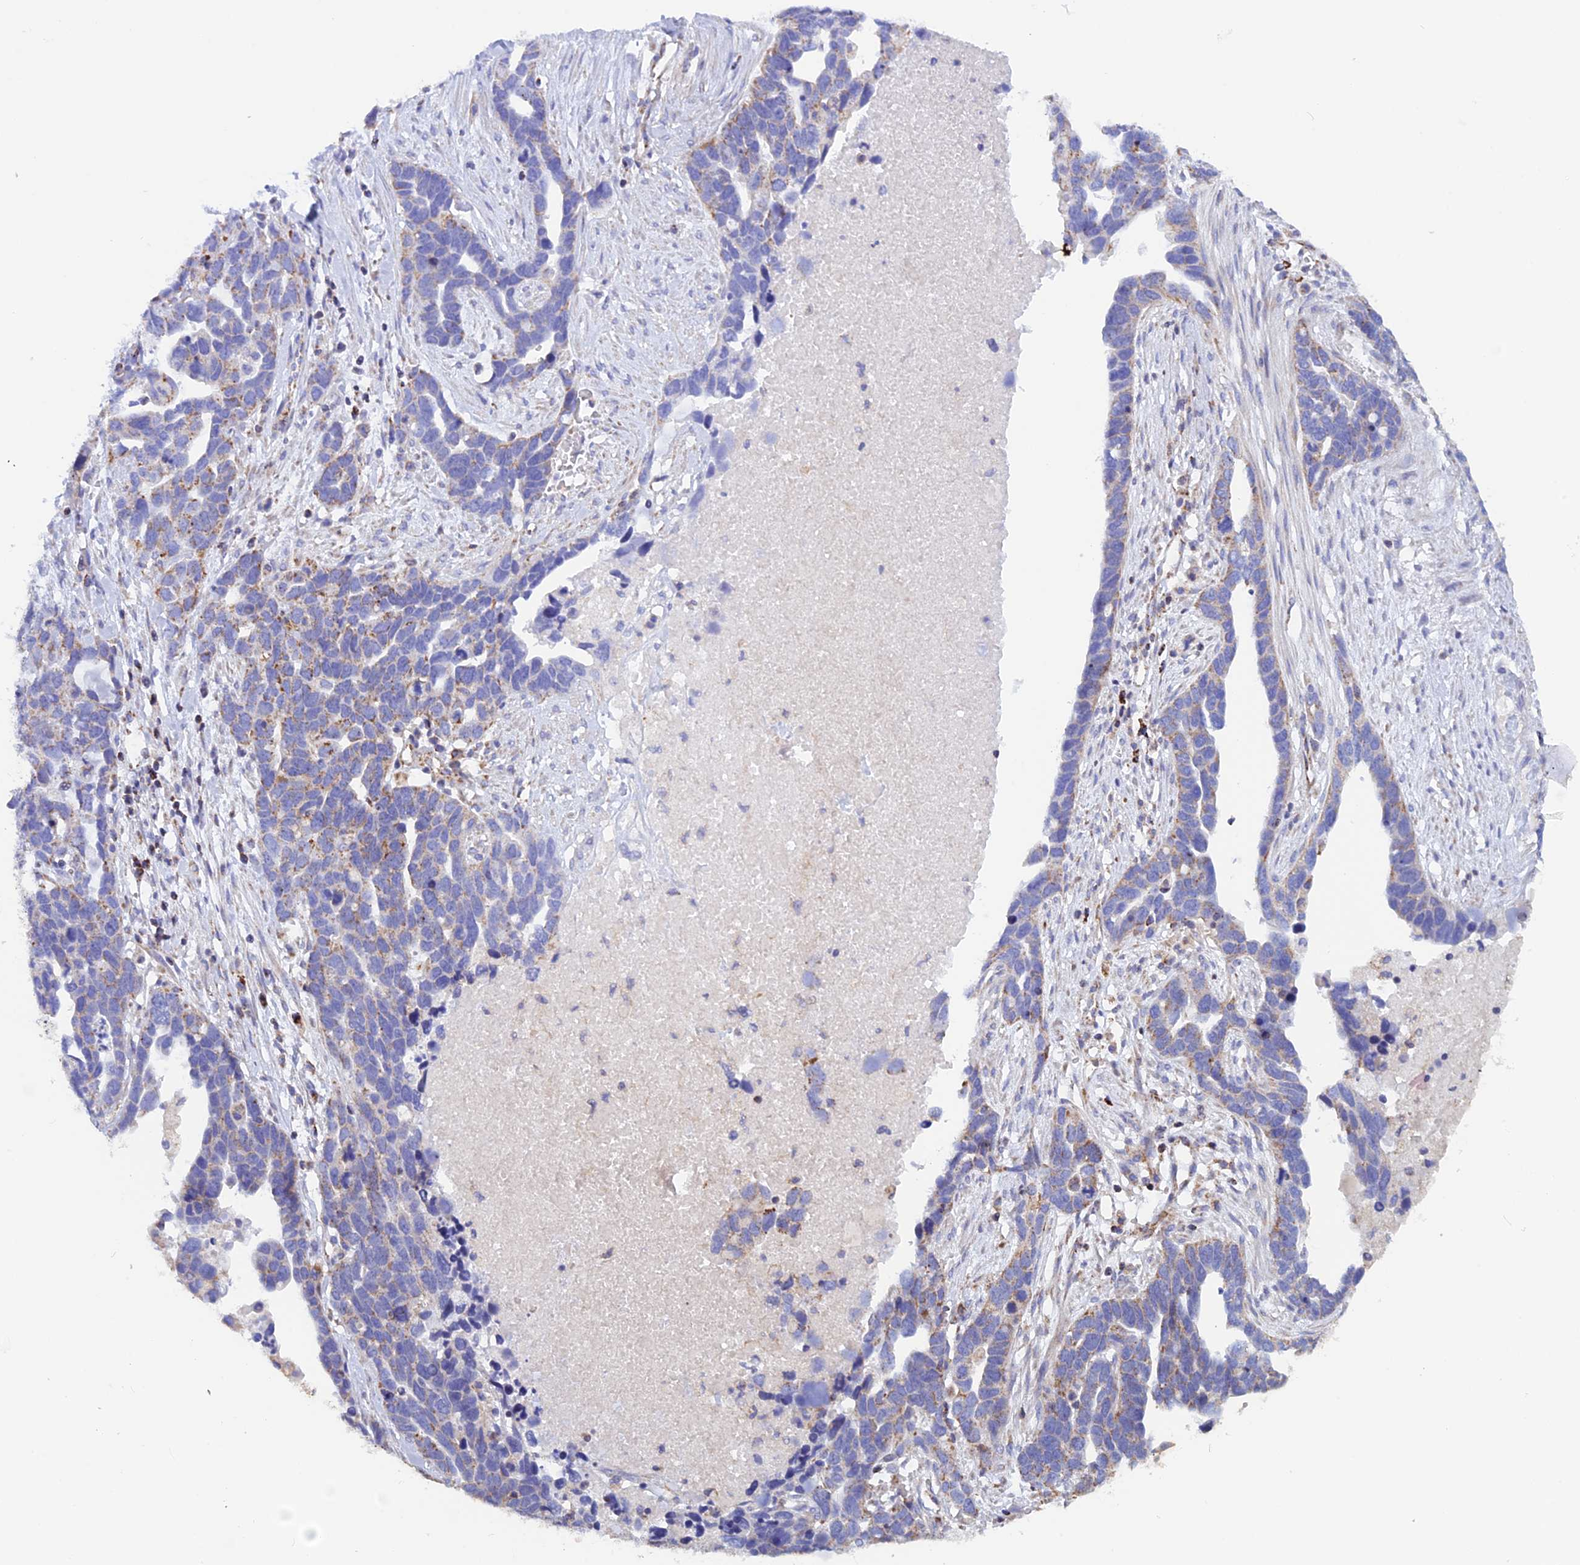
{"staining": {"intensity": "moderate", "quantity": "<25%", "location": "cytoplasmic/membranous"}, "tissue": "ovarian cancer", "cell_type": "Tumor cells", "image_type": "cancer", "snomed": [{"axis": "morphology", "description": "Cystadenocarcinoma, serous, NOS"}, {"axis": "topography", "description": "Ovary"}], "caption": "Approximately <25% of tumor cells in human serous cystadenocarcinoma (ovarian) display moderate cytoplasmic/membranous protein staining as visualized by brown immunohistochemical staining.", "gene": "GCDH", "patient": {"sex": "female", "age": 54}}